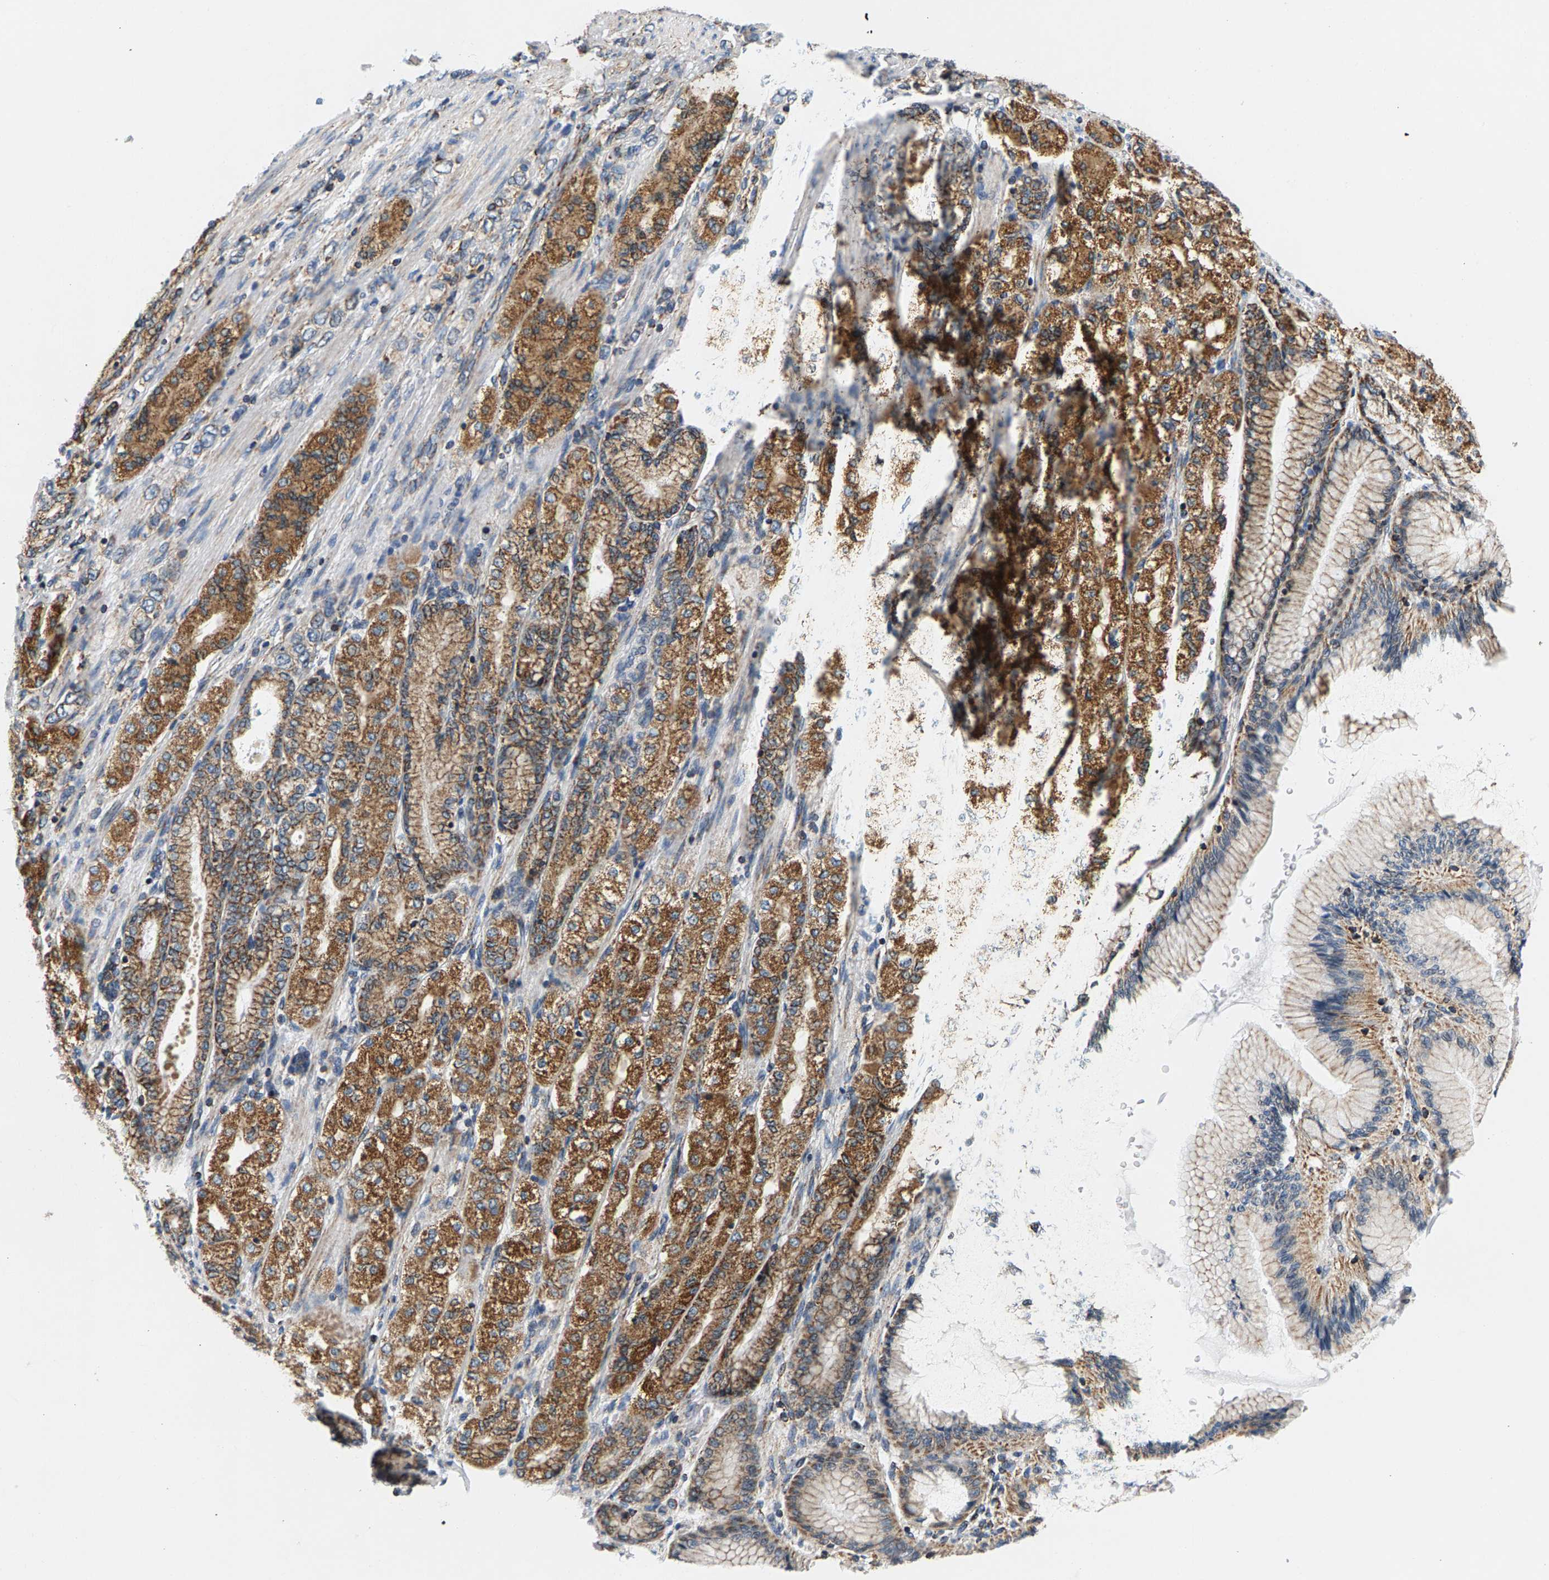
{"staining": {"intensity": "strong", "quantity": ">75%", "location": "cytoplasmic/membranous"}, "tissue": "stomach cancer", "cell_type": "Tumor cells", "image_type": "cancer", "snomed": [{"axis": "morphology", "description": "Adenocarcinoma, NOS"}, {"axis": "topography", "description": "Stomach"}], "caption": "There is high levels of strong cytoplasmic/membranous expression in tumor cells of stomach cancer (adenocarcinoma), as demonstrated by immunohistochemical staining (brown color).", "gene": "PDE1A", "patient": {"sex": "female", "age": 65}}